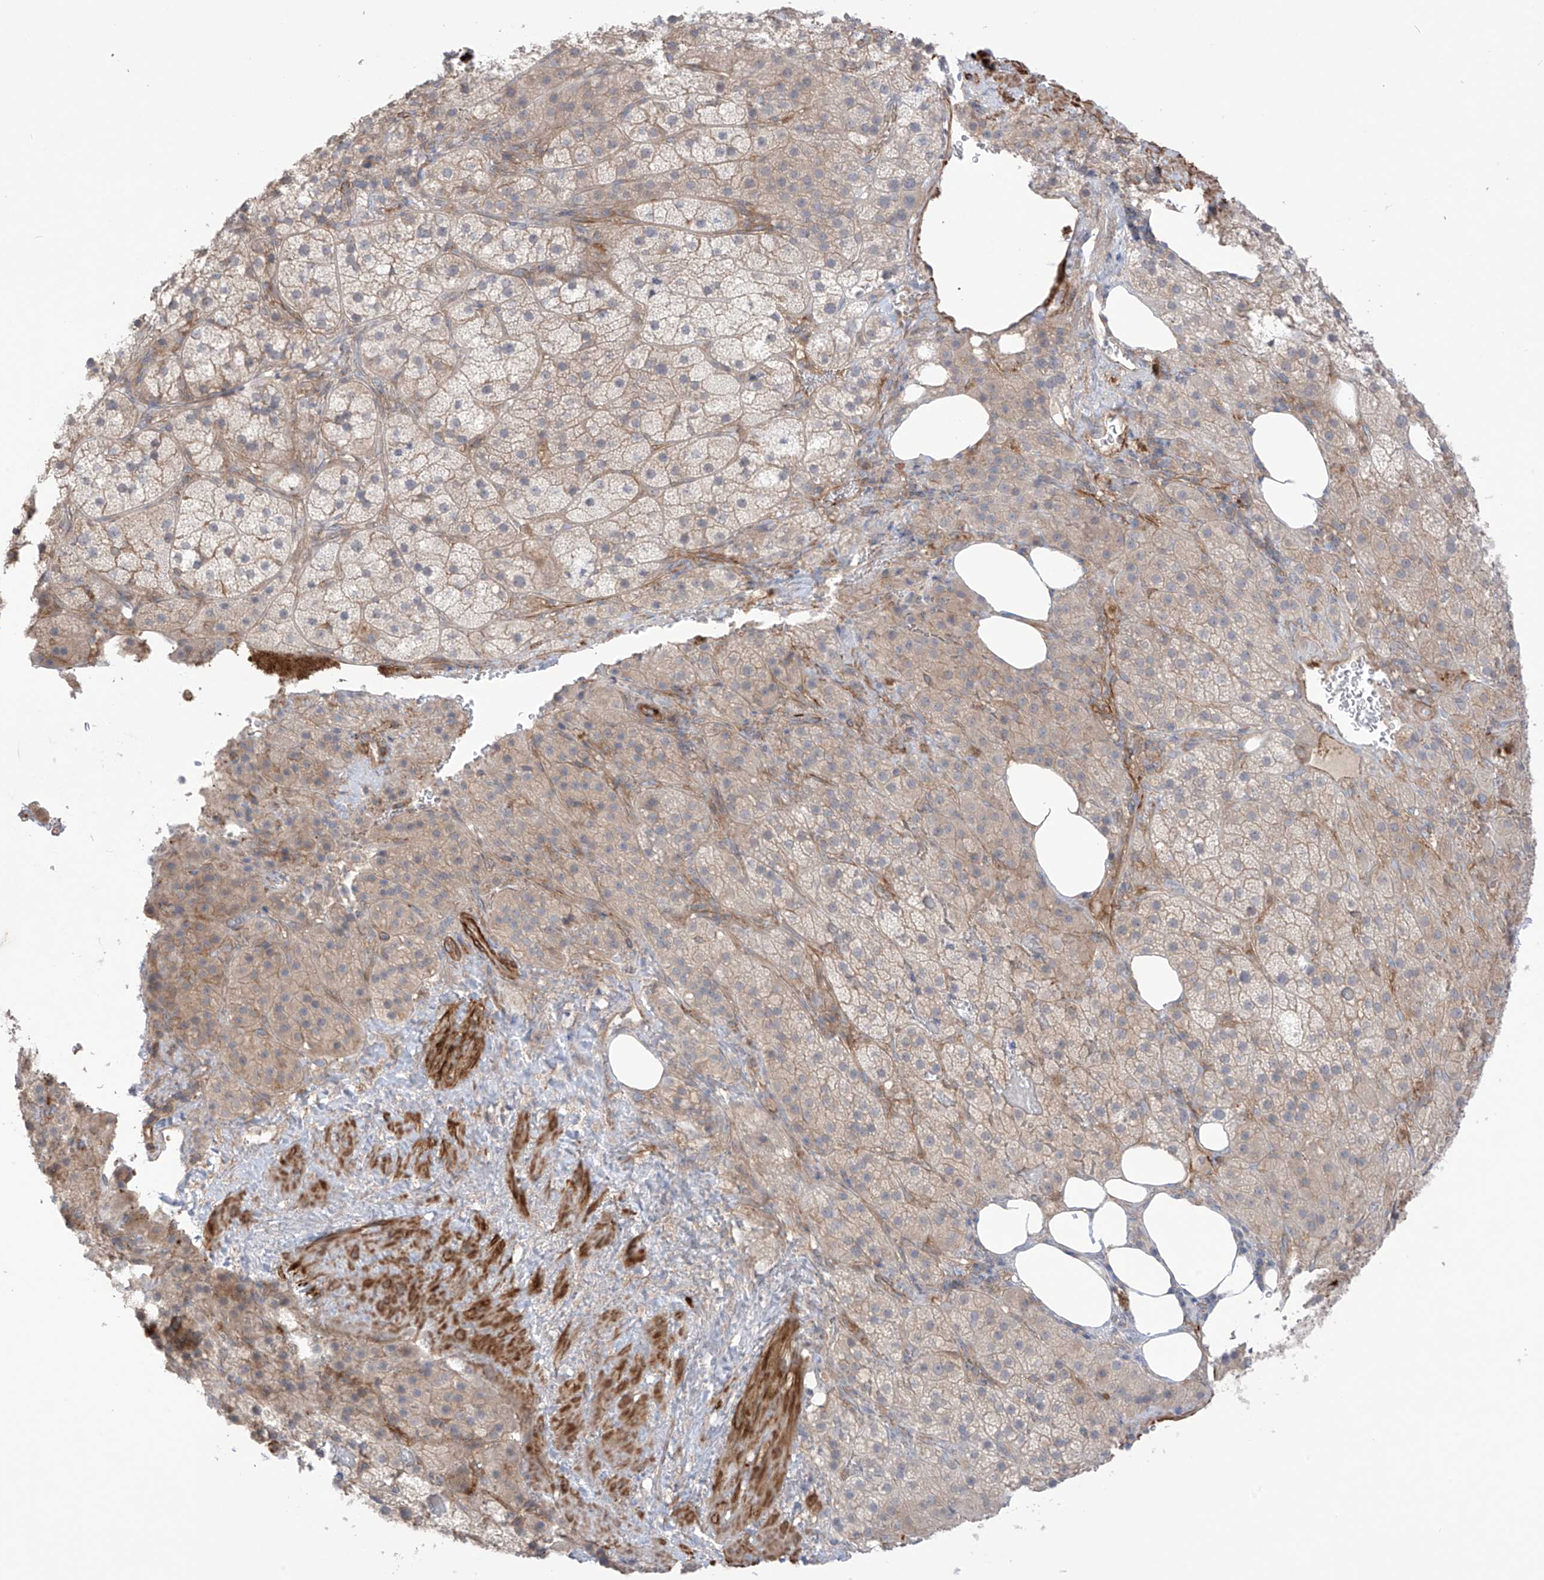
{"staining": {"intensity": "weak", "quantity": "25%-75%", "location": "cytoplasmic/membranous"}, "tissue": "adrenal gland", "cell_type": "Glandular cells", "image_type": "normal", "snomed": [{"axis": "morphology", "description": "Normal tissue, NOS"}, {"axis": "topography", "description": "Adrenal gland"}], "caption": "Weak cytoplasmic/membranous expression for a protein is appreciated in about 25%-75% of glandular cells of normal adrenal gland using immunohistochemistry (IHC).", "gene": "TRMU", "patient": {"sex": "female", "age": 59}}